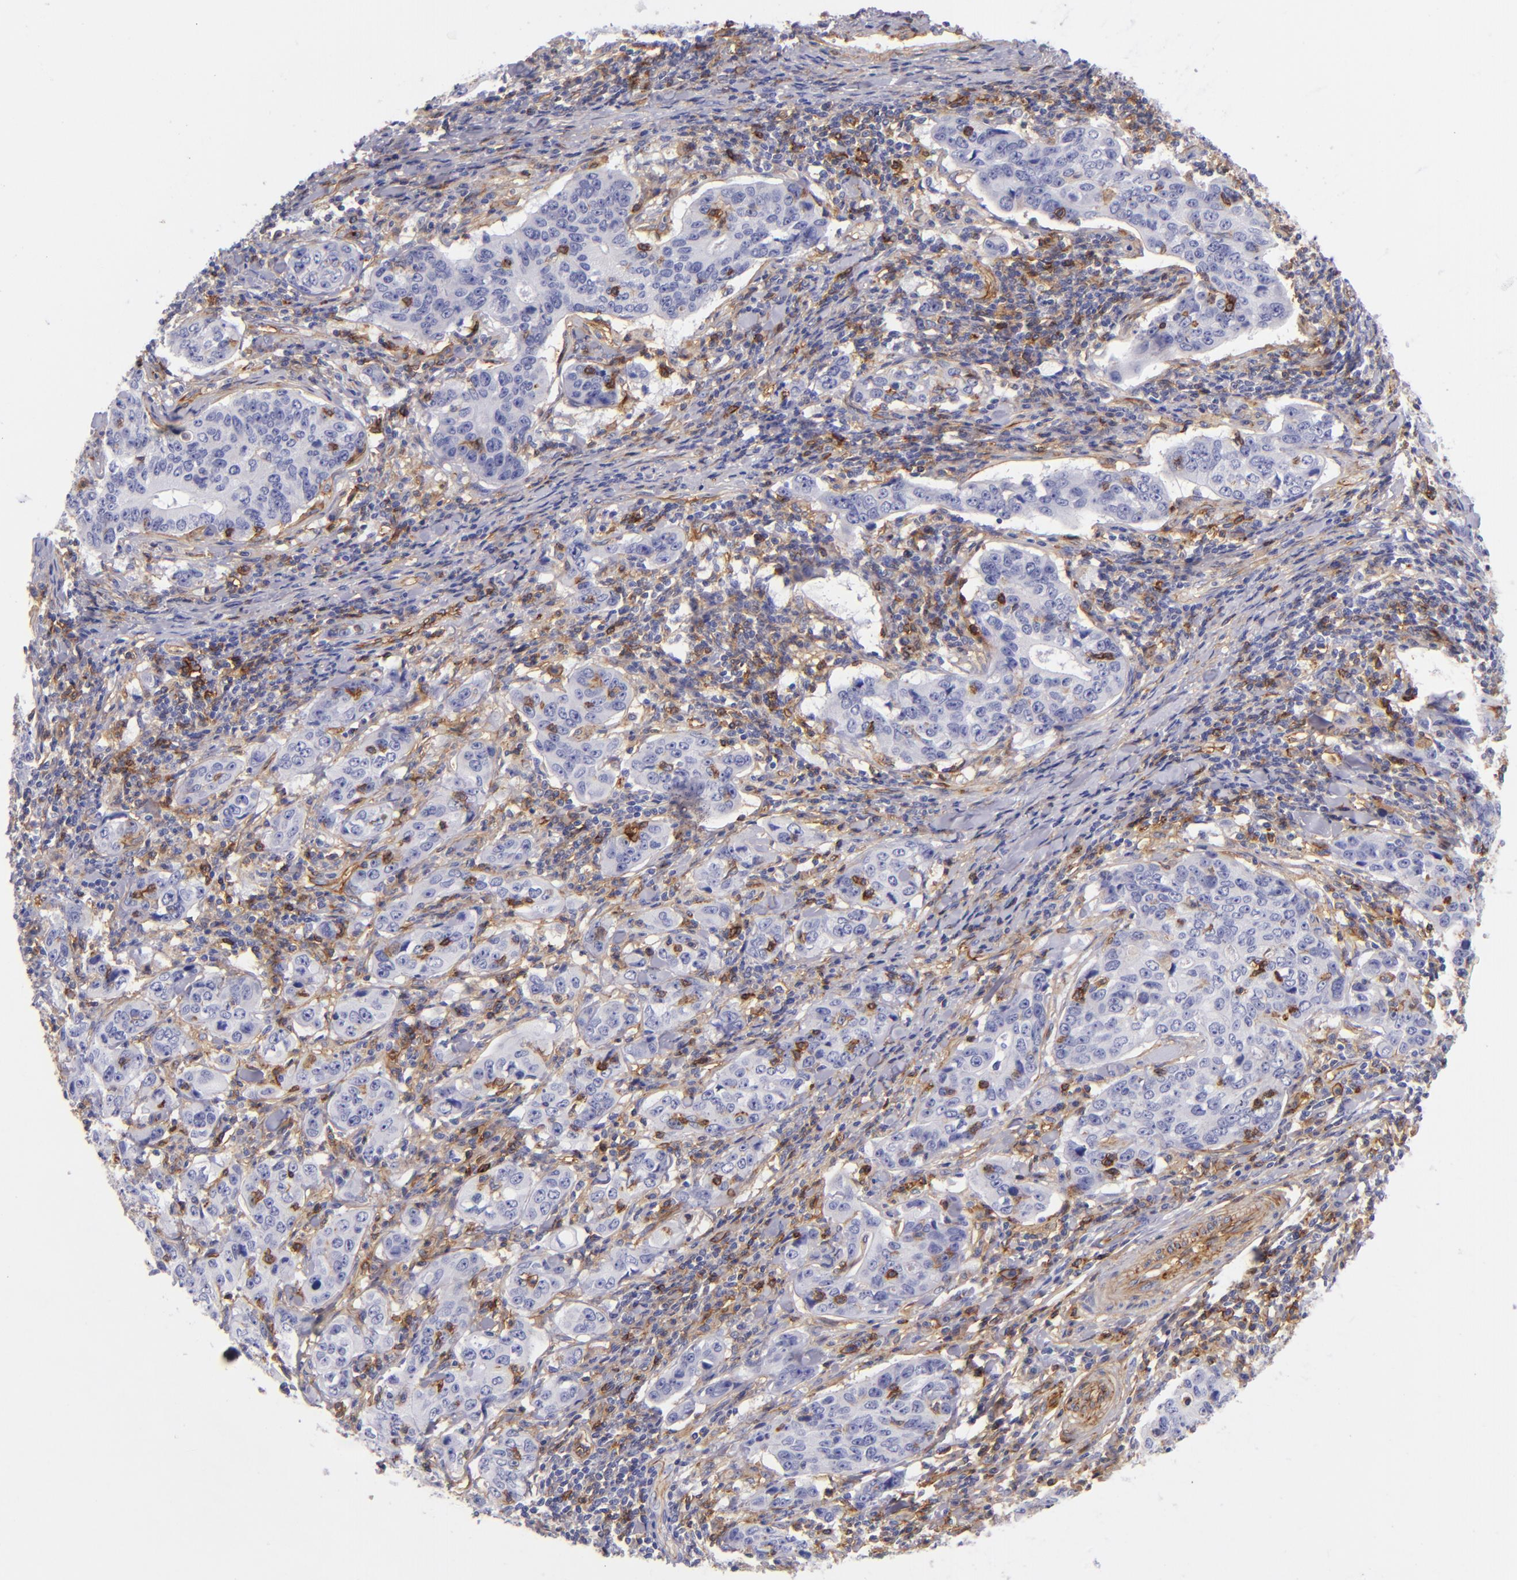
{"staining": {"intensity": "negative", "quantity": "none", "location": "none"}, "tissue": "stomach cancer", "cell_type": "Tumor cells", "image_type": "cancer", "snomed": [{"axis": "morphology", "description": "Adenocarcinoma, NOS"}, {"axis": "topography", "description": "Esophagus"}, {"axis": "topography", "description": "Stomach"}], "caption": "High magnification brightfield microscopy of stomach cancer stained with DAB (brown) and counterstained with hematoxylin (blue): tumor cells show no significant staining.", "gene": "ENTPD1", "patient": {"sex": "male", "age": 74}}